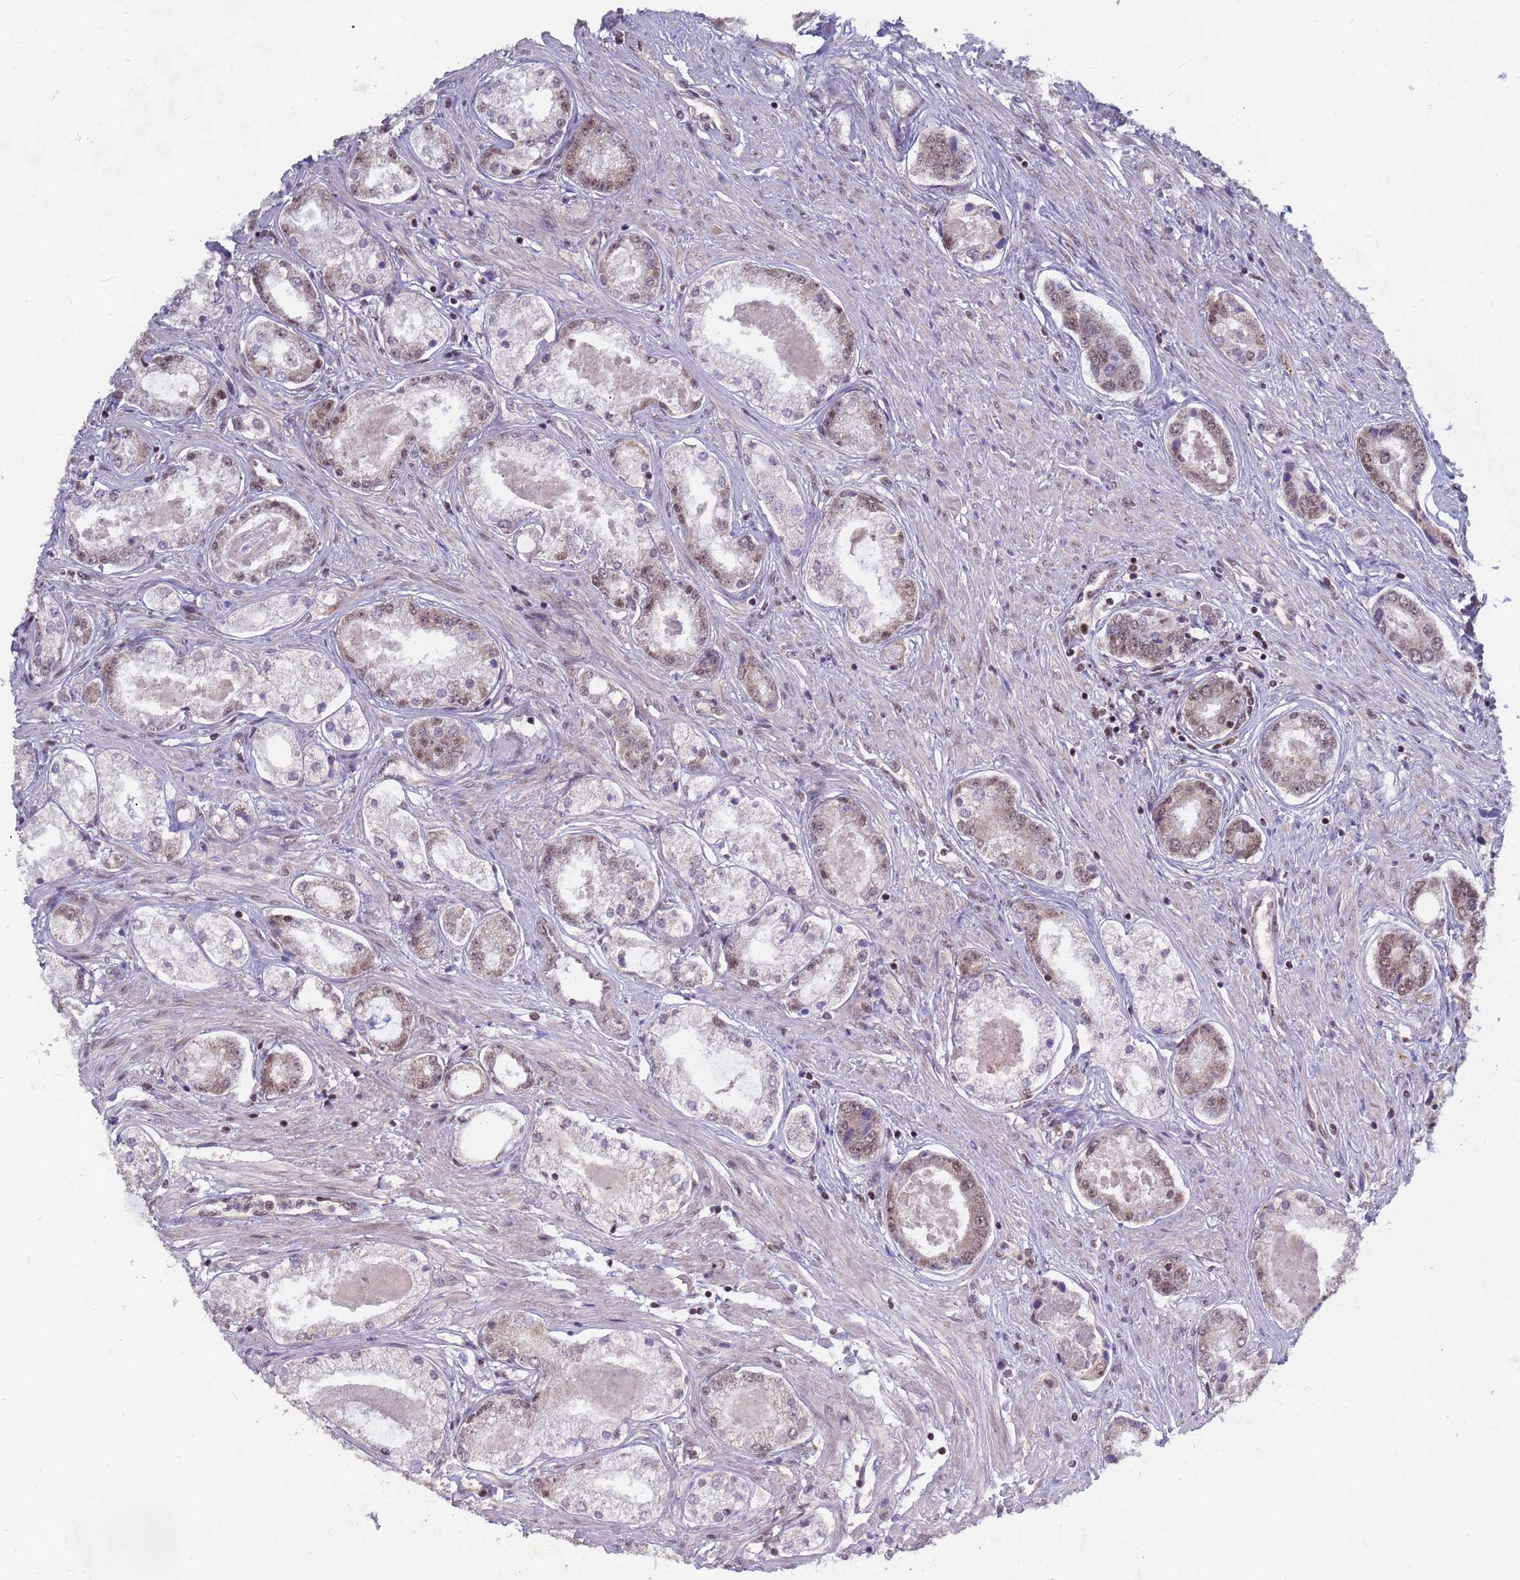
{"staining": {"intensity": "weak", "quantity": "25%-75%", "location": "cytoplasmic/membranous,nuclear"}, "tissue": "prostate cancer", "cell_type": "Tumor cells", "image_type": "cancer", "snomed": [{"axis": "morphology", "description": "Adenocarcinoma, Low grade"}, {"axis": "topography", "description": "Prostate"}], "caption": "Prostate cancer (low-grade adenocarcinoma) was stained to show a protein in brown. There is low levels of weak cytoplasmic/membranous and nuclear expression in about 25%-75% of tumor cells.", "gene": "DENND2B", "patient": {"sex": "male", "age": 68}}